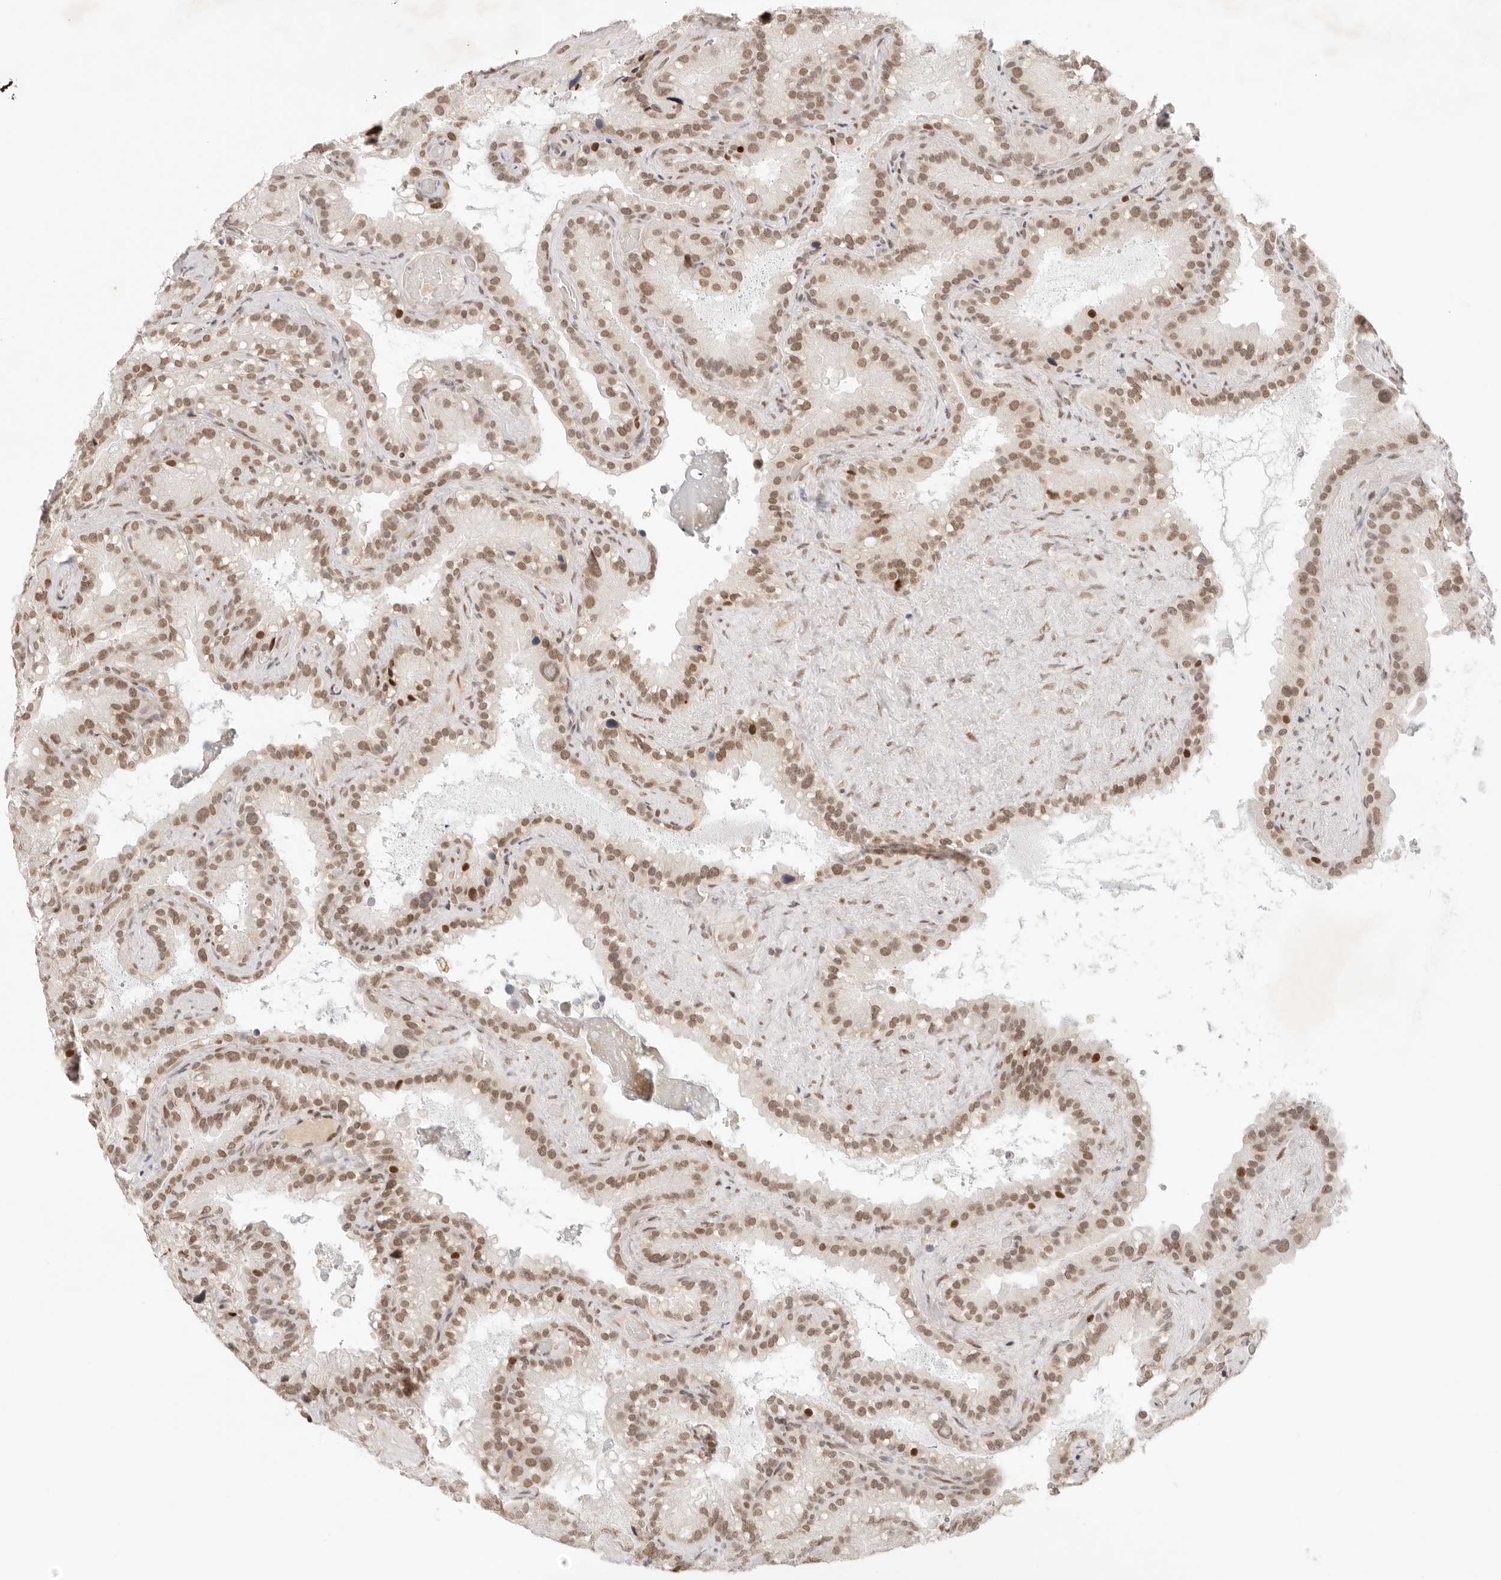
{"staining": {"intensity": "moderate", "quantity": ">75%", "location": "nuclear"}, "tissue": "seminal vesicle", "cell_type": "Glandular cells", "image_type": "normal", "snomed": [{"axis": "morphology", "description": "Normal tissue, NOS"}, {"axis": "topography", "description": "Prostate"}, {"axis": "topography", "description": "Seminal veicle"}], "caption": "Brown immunohistochemical staining in unremarkable human seminal vesicle demonstrates moderate nuclear staining in approximately >75% of glandular cells. The protein of interest is shown in brown color, while the nuclei are stained blue.", "gene": "HOXC5", "patient": {"sex": "male", "age": 68}}